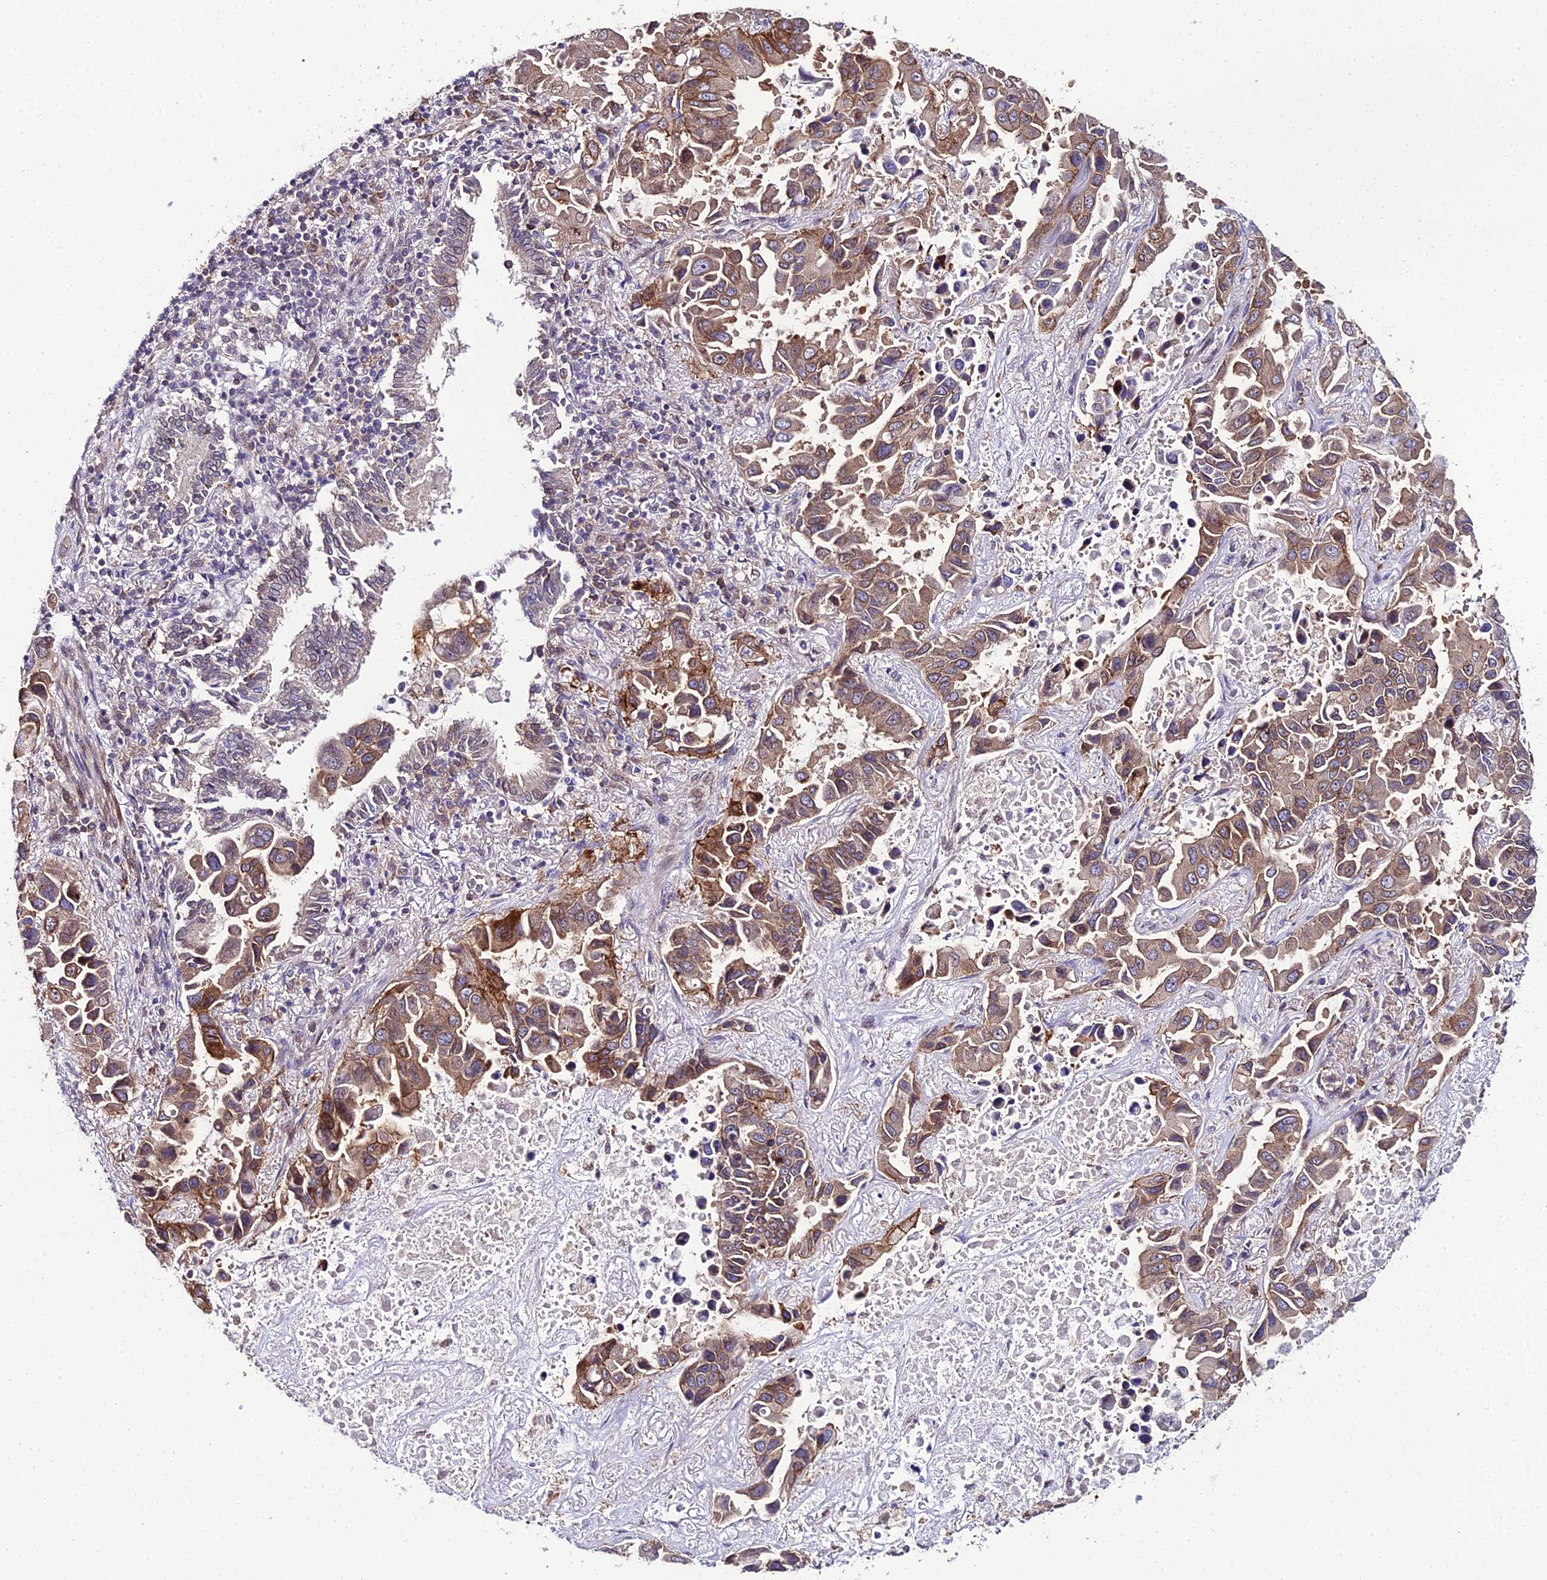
{"staining": {"intensity": "moderate", "quantity": ">75%", "location": "cytoplasmic/membranous"}, "tissue": "lung cancer", "cell_type": "Tumor cells", "image_type": "cancer", "snomed": [{"axis": "morphology", "description": "Adenocarcinoma, NOS"}, {"axis": "topography", "description": "Lung"}], "caption": "Immunohistochemistry staining of lung cancer, which demonstrates medium levels of moderate cytoplasmic/membranous positivity in approximately >75% of tumor cells indicating moderate cytoplasmic/membranous protein staining. The staining was performed using DAB (3,3'-diaminobenzidine) (brown) for protein detection and nuclei were counterstained in hematoxylin (blue).", "gene": "DDX19A", "patient": {"sex": "male", "age": 64}}